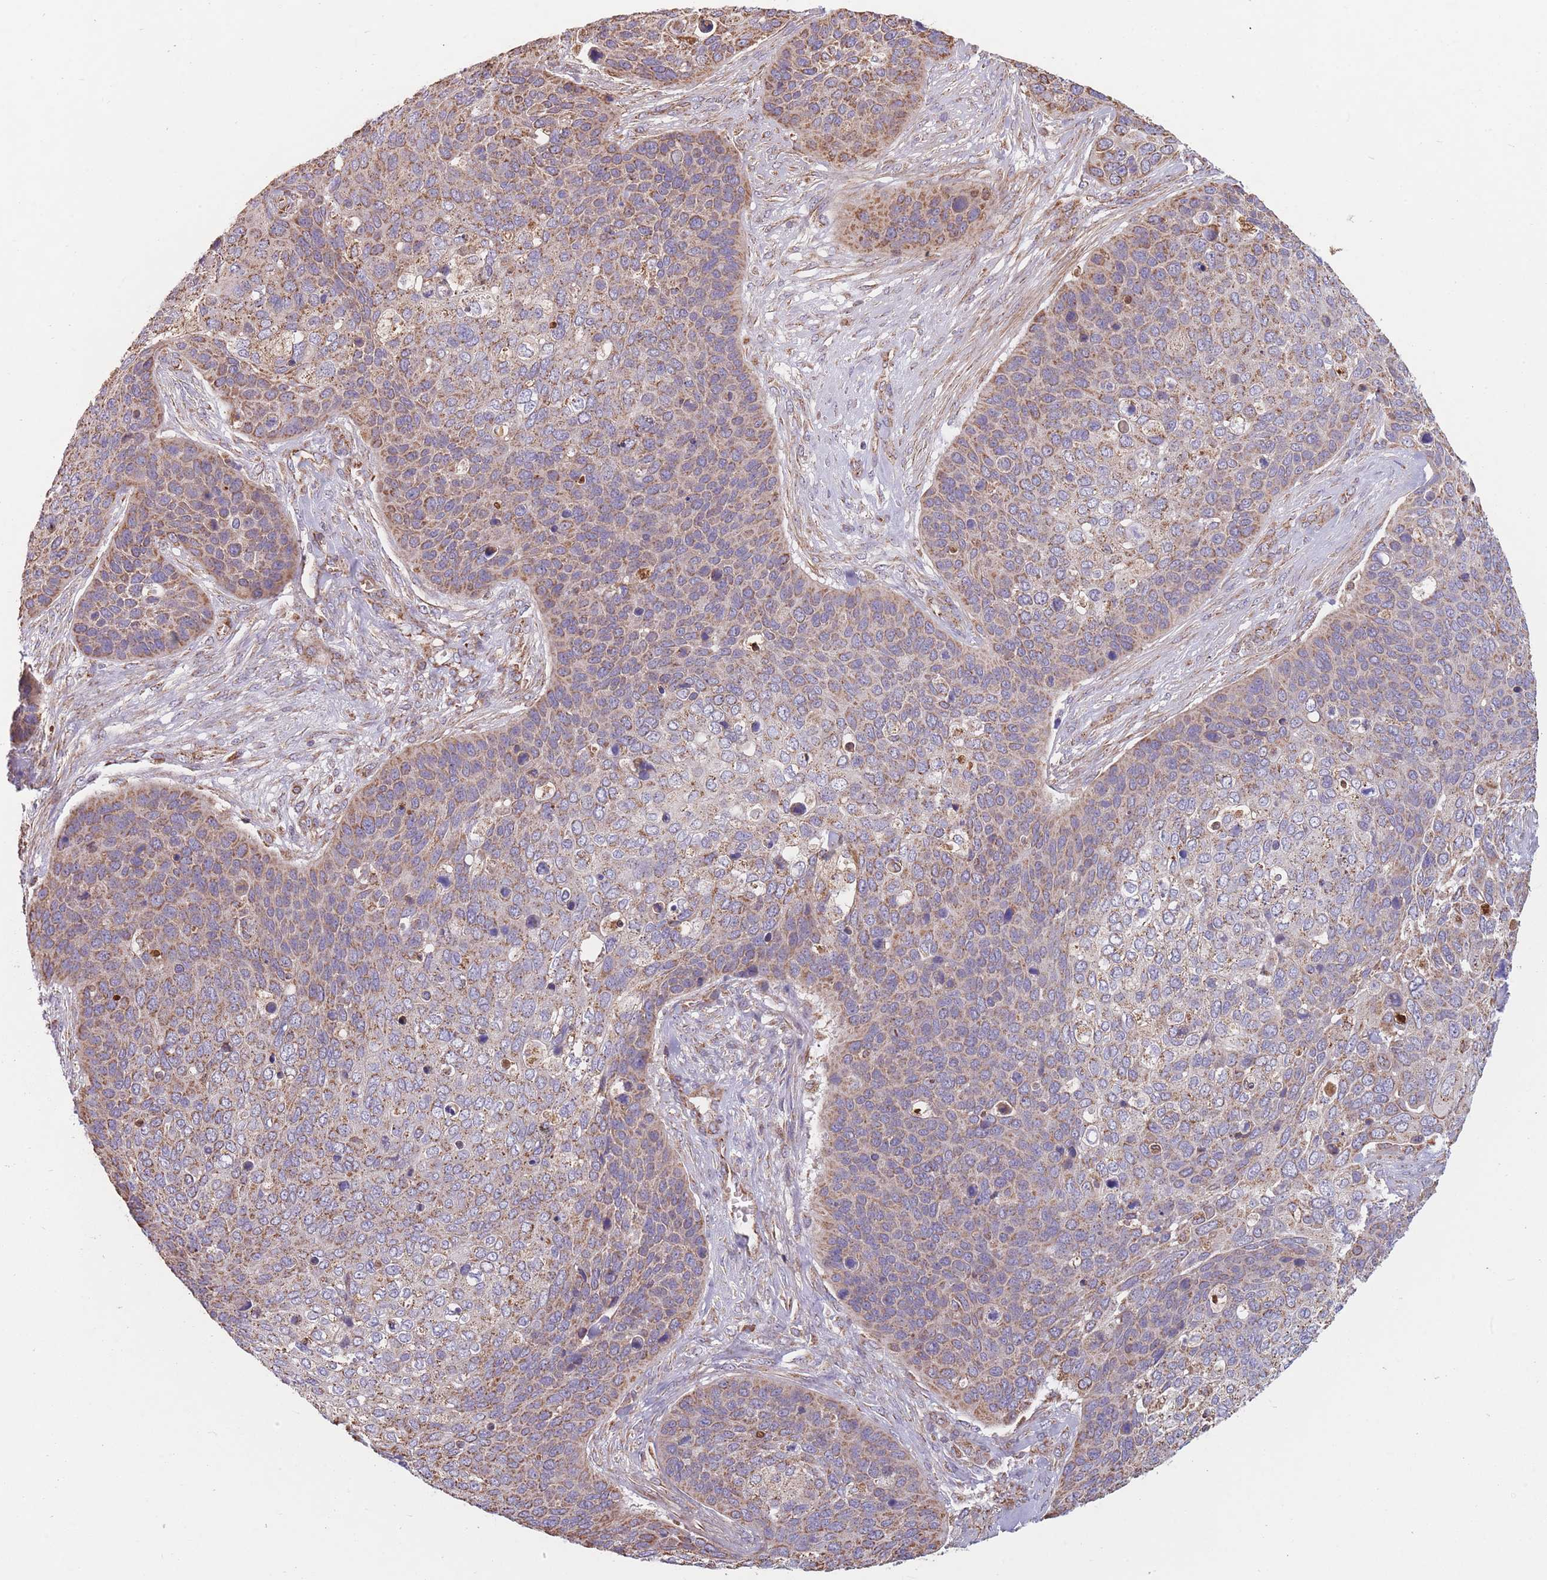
{"staining": {"intensity": "moderate", "quantity": "25%-75%", "location": "cytoplasmic/membranous"}, "tissue": "skin cancer", "cell_type": "Tumor cells", "image_type": "cancer", "snomed": [{"axis": "morphology", "description": "Basal cell carcinoma"}, {"axis": "topography", "description": "Skin"}], "caption": "Protein expression analysis of skin basal cell carcinoma displays moderate cytoplasmic/membranous expression in approximately 25%-75% of tumor cells.", "gene": "KIF16B", "patient": {"sex": "female", "age": 74}}